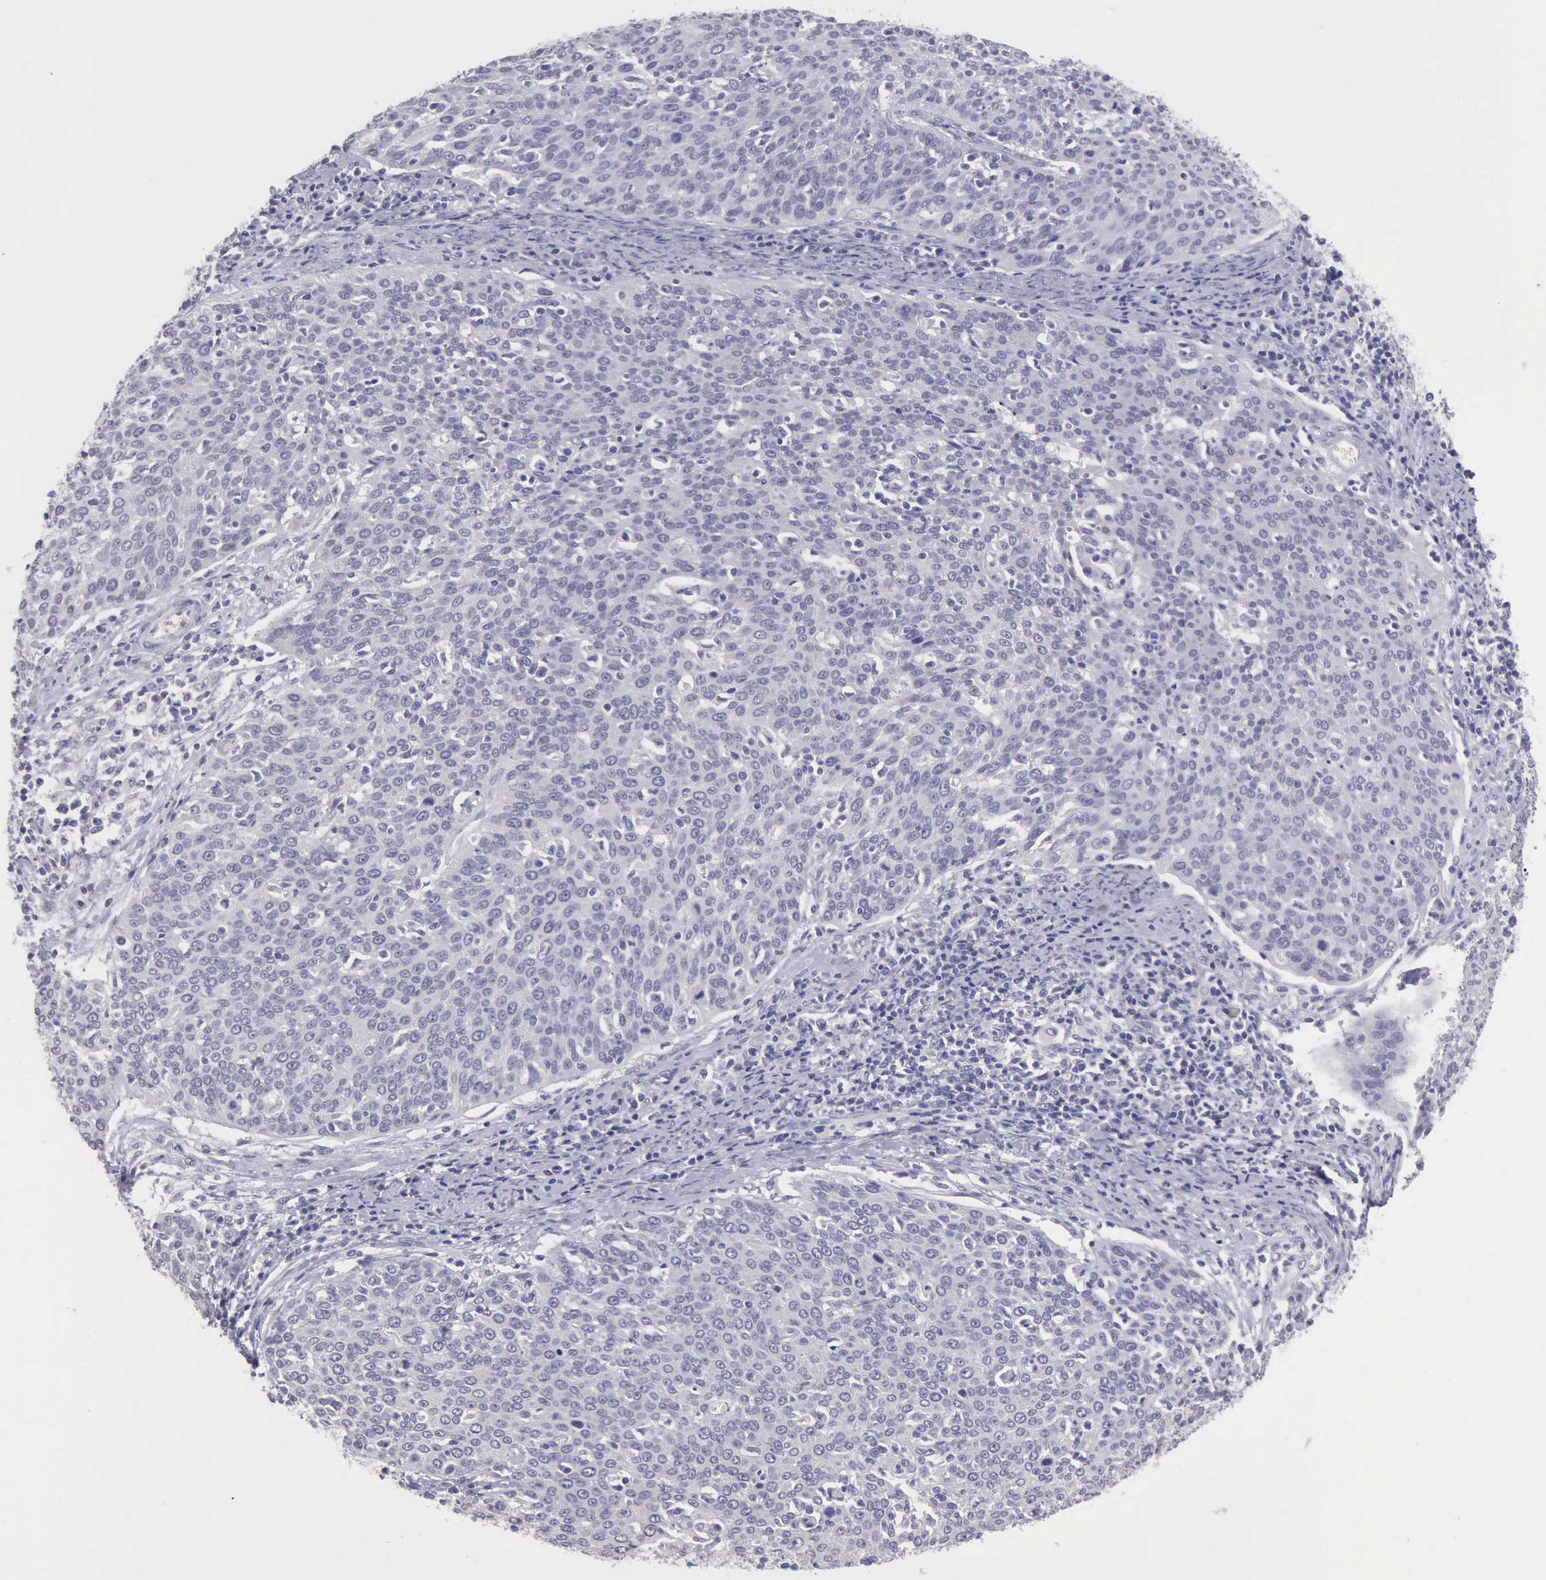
{"staining": {"intensity": "negative", "quantity": "none", "location": "none"}, "tissue": "cervical cancer", "cell_type": "Tumor cells", "image_type": "cancer", "snomed": [{"axis": "morphology", "description": "Squamous cell carcinoma, NOS"}, {"axis": "topography", "description": "Cervix"}], "caption": "Tumor cells show no significant expression in squamous cell carcinoma (cervical).", "gene": "KCND1", "patient": {"sex": "female", "age": 38}}